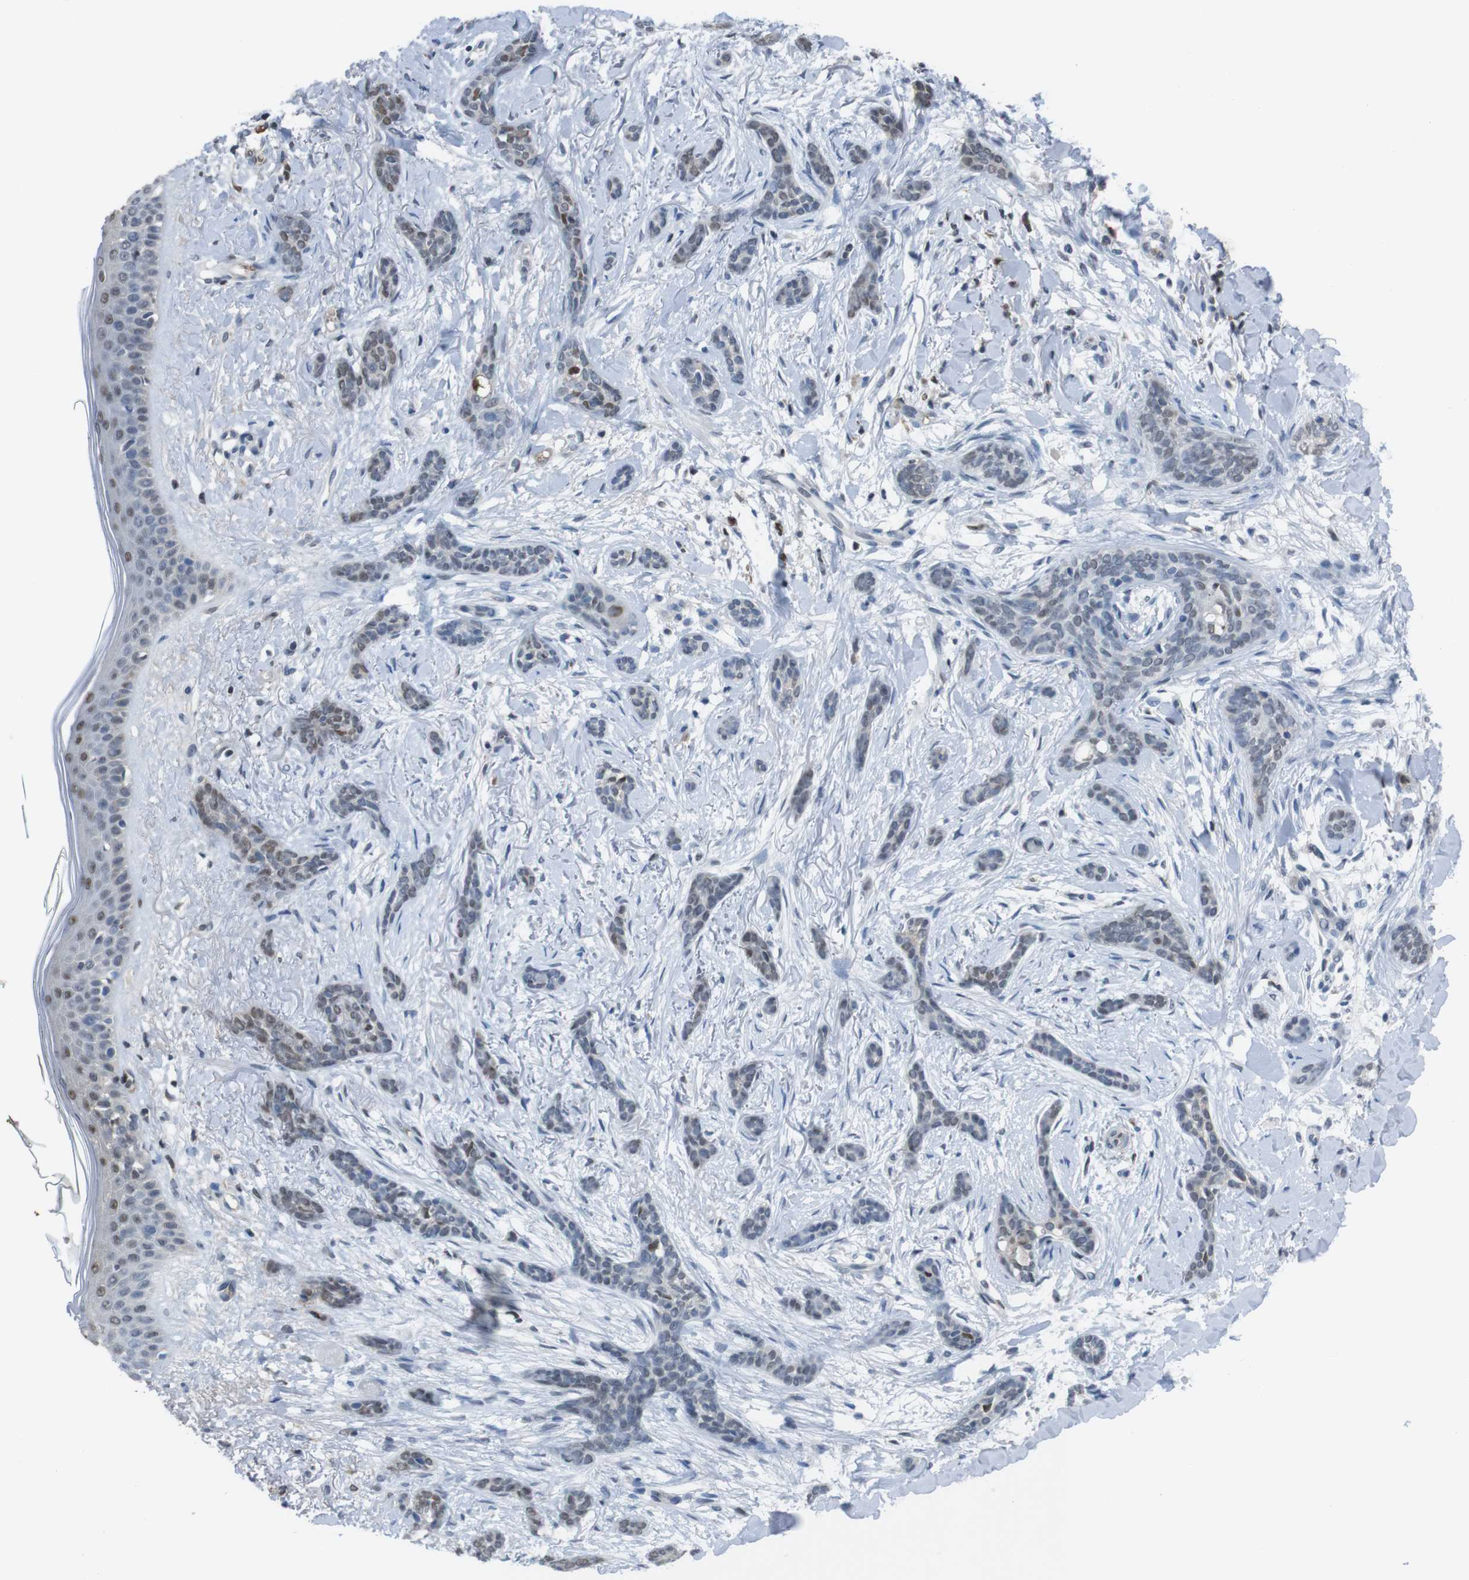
{"staining": {"intensity": "weak", "quantity": "<25%", "location": "cytoplasmic/membranous,nuclear"}, "tissue": "skin cancer", "cell_type": "Tumor cells", "image_type": "cancer", "snomed": [{"axis": "morphology", "description": "Basal cell carcinoma"}, {"axis": "morphology", "description": "Adnexal tumor, benign"}, {"axis": "topography", "description": "Skin"}], "caption": "DAB (3,3'-diaminobenzidine) immunohistochemical staining of human skin cancer (basal cell carcinoma) exhibits no significant expression in tumor cells.", "gene": "SUB1", "patient": {"sex": "female", "age": 42}}